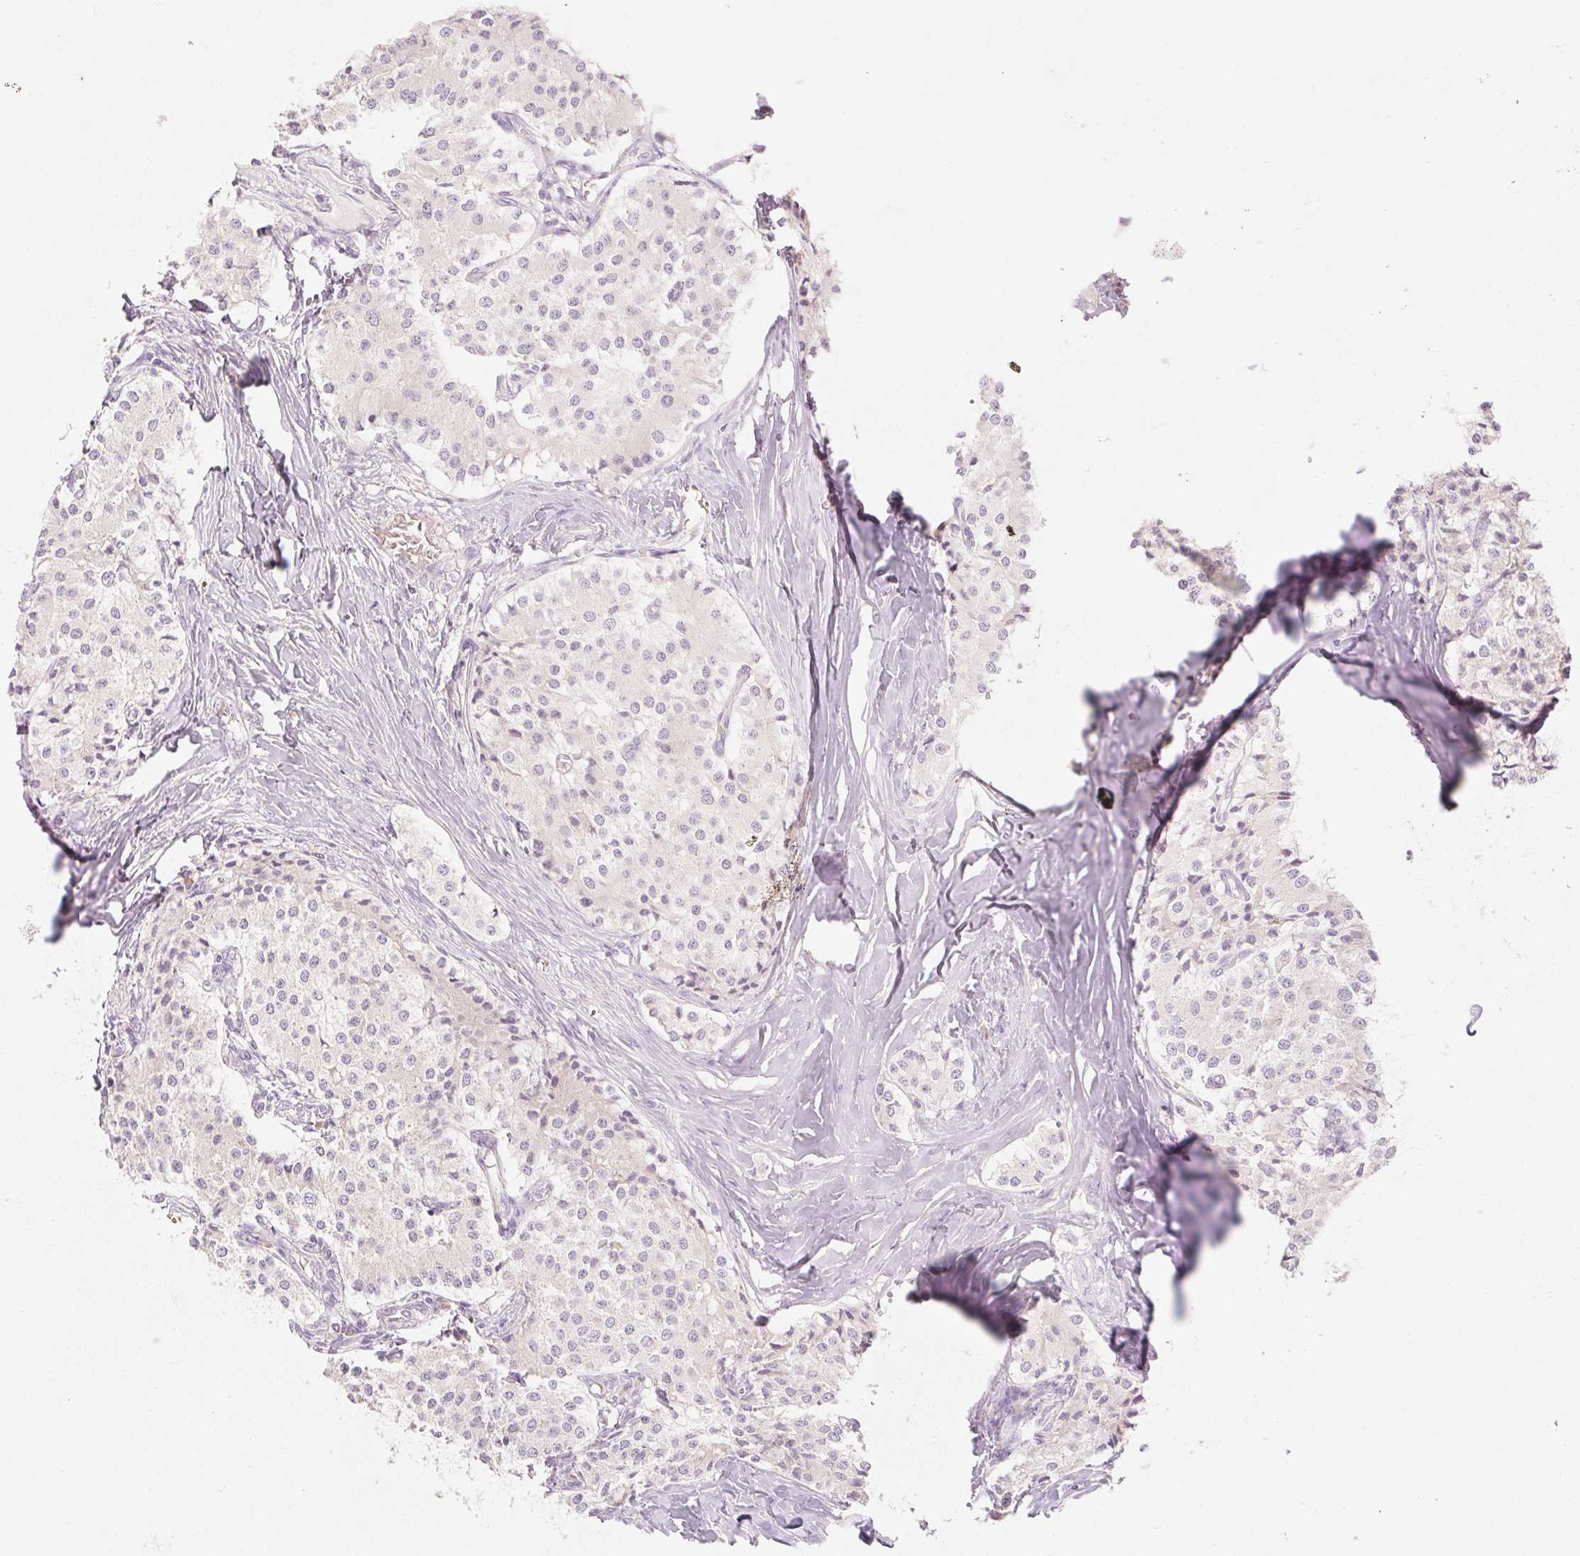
{"staining": {"intensity": "negative", "quantity": "none", "location": "none"}, "tissue": "carcinoid", "cell_type": "Tumor cells", "image_type": "cancer", "snomed": [{"axis": "morphology", "description": "Carcinoid, malignant, NOS"}, {"axis": "topography", "description": "Colon"}], "caption": "Tumor cells are negative for protein expression in human carcinoid.", "gene": "MYO1D", "patient": {"sex": "female", "age": 52}}